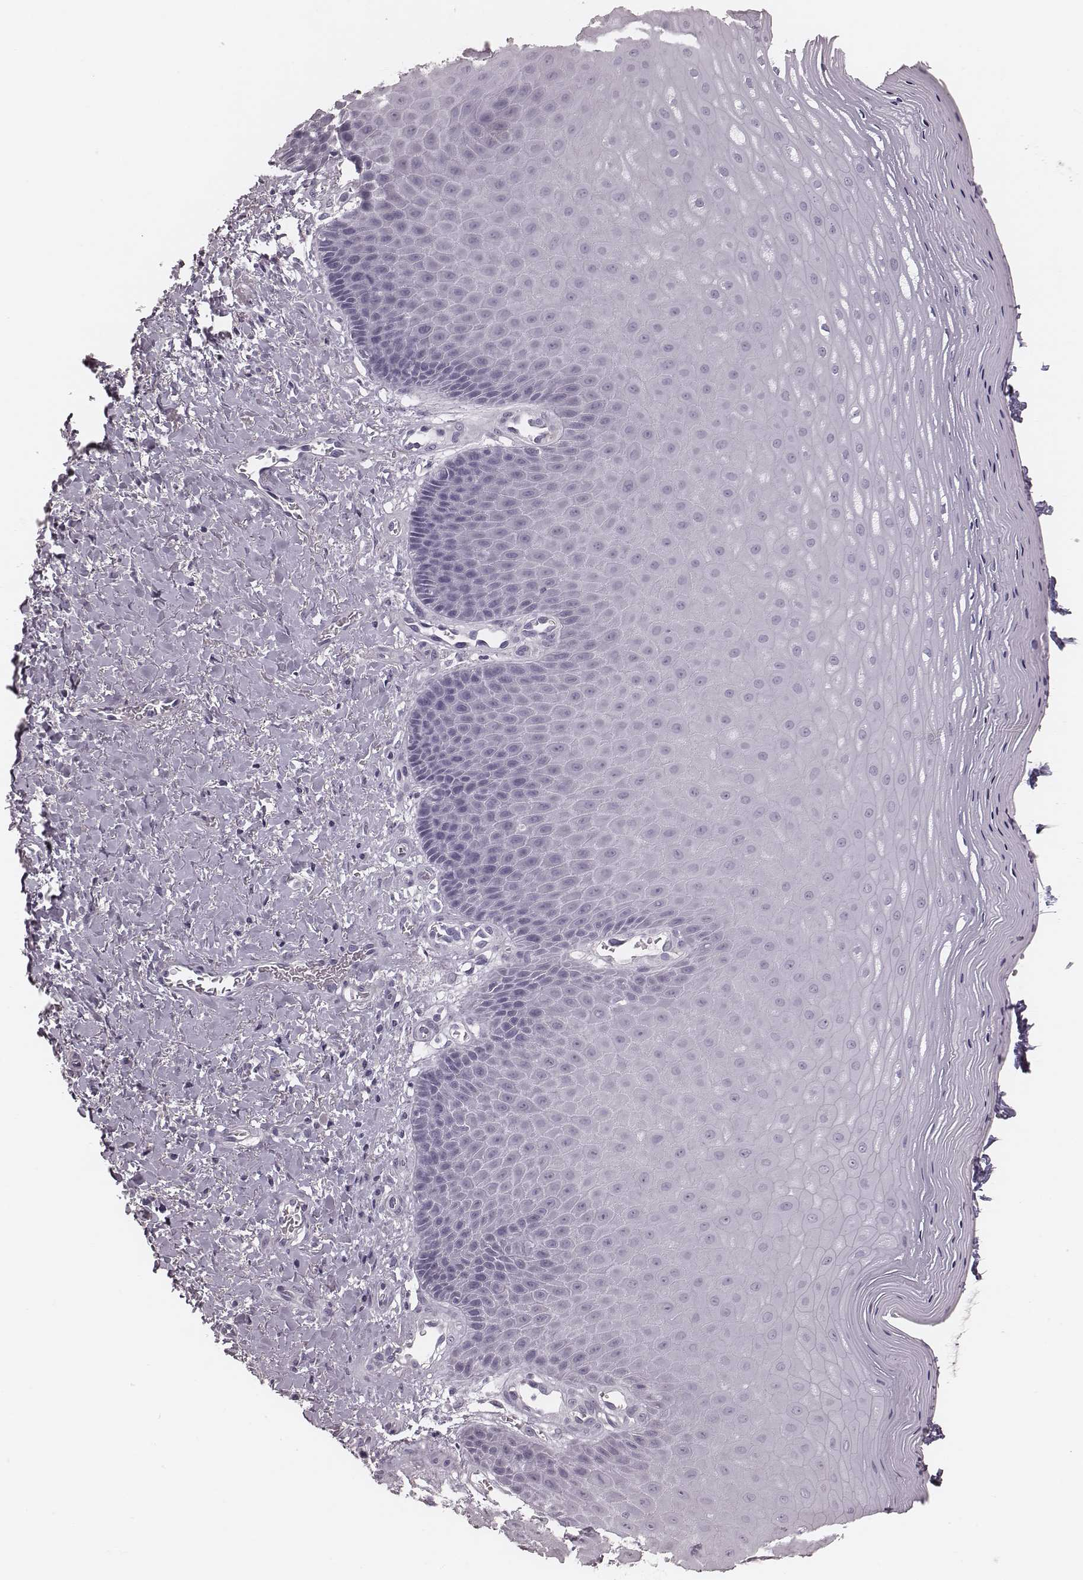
{"staining": {"intensity": "negative", "quantity": "none", "location": "none"}, "tissue": "vagina", "cell_type": "Squamous epithelial cells", "image_type": "normal", "snomed": [{"axis": "morphology", "description": "Normal tissue, NOS"}, {"axis": "topography", "description": "Vagina"}], "caption": "High power microscopy photomicrograph of an immunohistochemistry photomicrograph of benign vagina, revealing no significant staining in squamous epithelial cells.", "gene": "SPA17", "patient": {"sex": "female", "age": 83}}